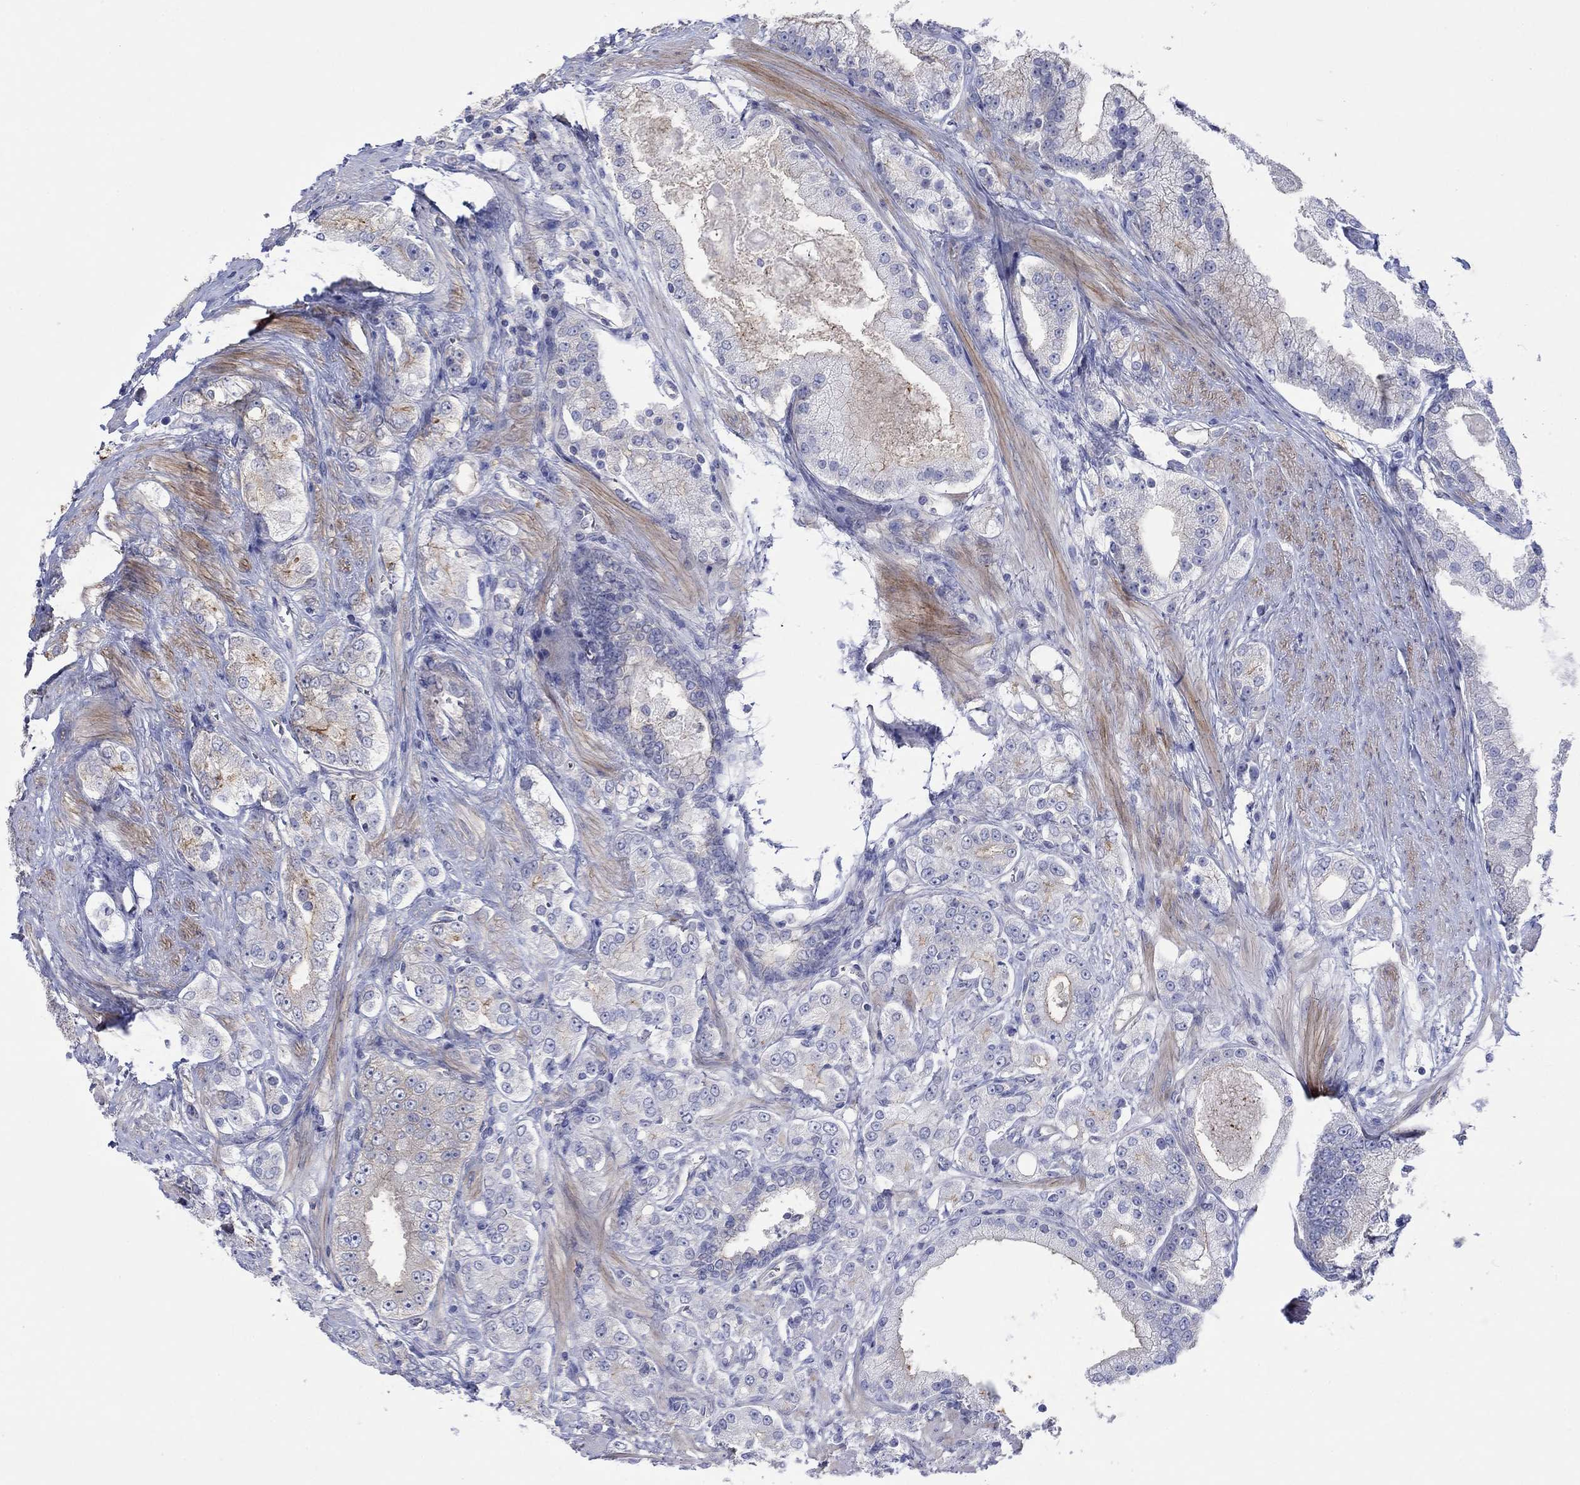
{"staining": {"intensity": "moderate", "quantity": "<25%", "location": "cytoplasmic/membranous"}, "tissue": "prostate cancer", "cell_type": "Tumor cells", "image_type": "cancer", "snomed": [{"axis": "morphology", "description": "Adenocarcinoma, NOS"}, {"axis": "topography", "description": "Prostate and seminal vesicle, NOS"}, {"axis": "topography", "description": "Prostate"}], "caption": "Prostate cancer stained with DAB IHC demonstrates low levels of moderate cytoplasmic/membranous staining in about <25% of tumor cells.", "gene": "TPRN", "patient": {"sex": "male", "age": 67}}